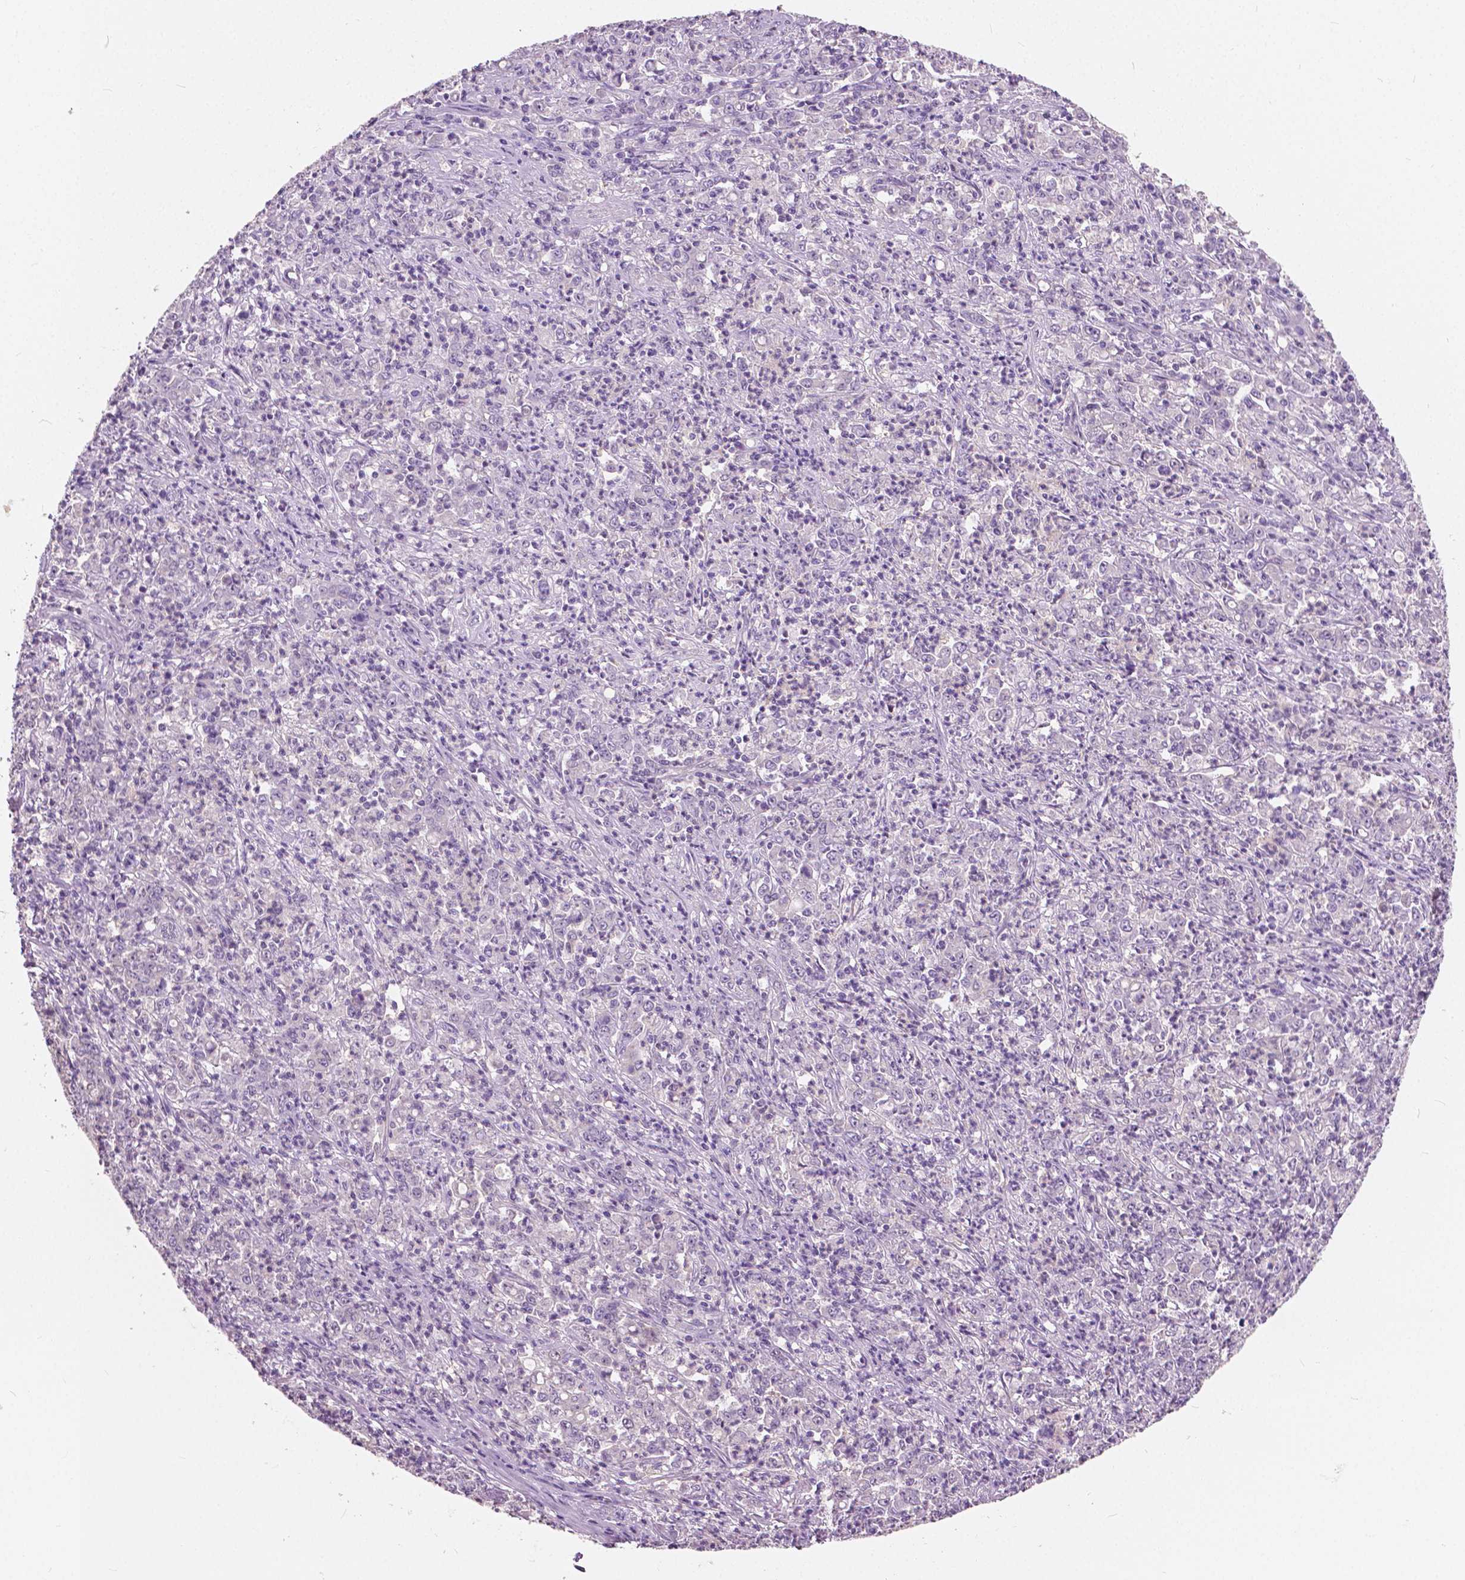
{"staining": {"intensity": "negative", "quantity": "none", "location": "none"}, "tissue": "stomach cancer", "cell_type": "Tumor cells", "image_type": "cancer", "snomed": [{"axis": "morphology", "description": "Adenocarcinoma, NOS"}, {"axis": "topography", "description": "Stomach, lower"}], "caption": "Tumor cells are negative for protein expression in human stomach adenocarcinoma.", "gene": "TKFC", "patient": {"sex": "female", "age": 71}}